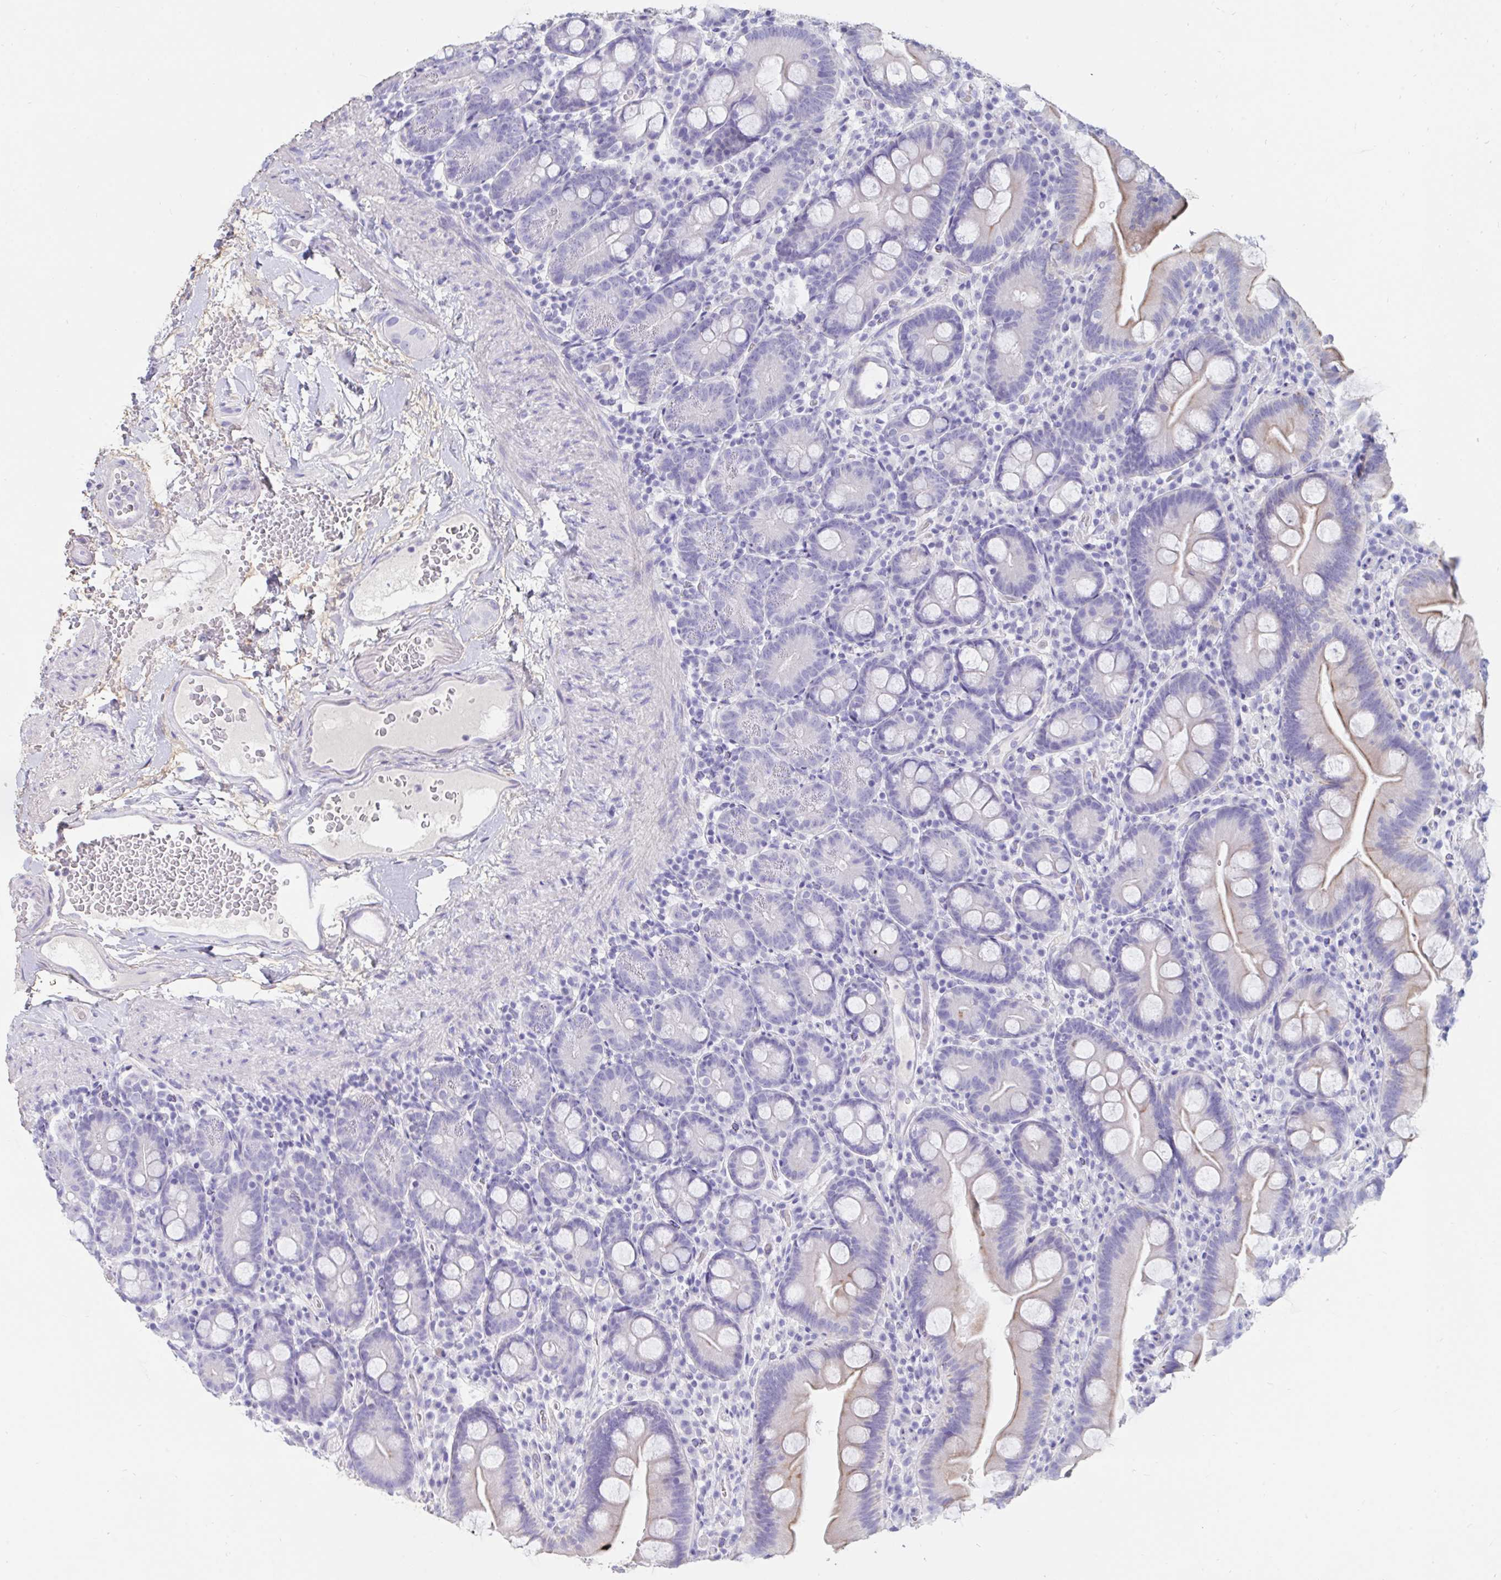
{"staining": {"intensity": "negative", "quantity": "none", "location": "none"}, "tissue": "small intestine", "cell_type": "Glandular cells", "image_type": "normal", "snomed": [{"axis": "morphology", "description": "Normal tissue, NOS"}, {"axis": "topography", "description": "Small intestine"}], "caption": "This photomicrograph is of normal small intestine stained with IHC to label a protein in brown with the nuclei are counter-stained blue. There is no staining in glandular cells.", "gene": "TNNC1", "patient": {"sex": "female", "age": 68}}